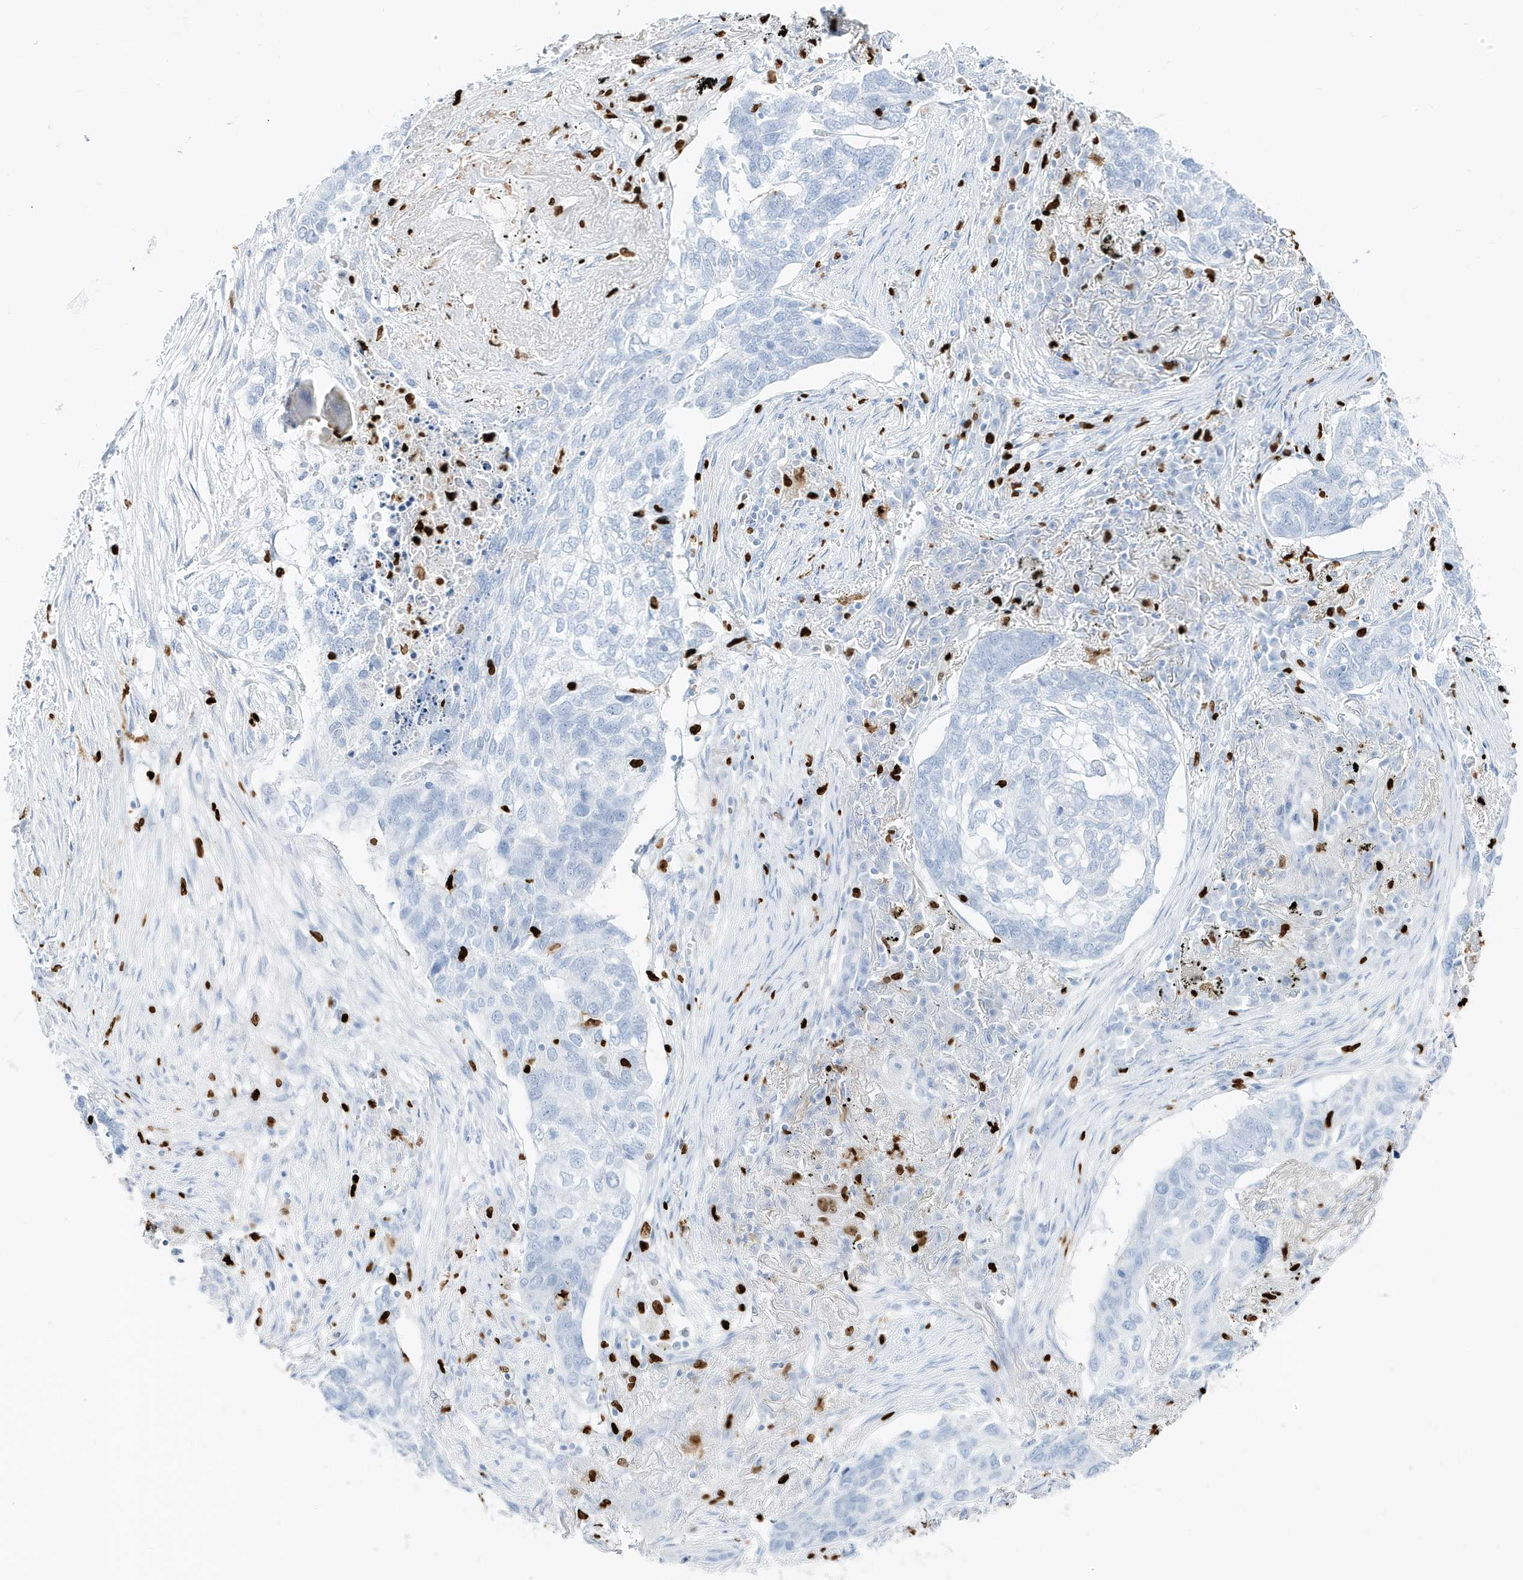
{"staining": {"intensity": "negative", "quantity": "none", "location": "none"}, "tissue": "lung cancer", "cell_type": "Tumor cells", "image_type": "cancer", "snomed": [{"axis": "morphology", "description": "Squamous cell carcinoma, NOS"}, {"axis": "topography", "description": "Lung"}], "caption": "This is a photomicrograph of immunohistochemistry staining of lung cancer (squamous cell carcinoma), which shows no positivity in tumor cells.", "gene": "MNDA", "patient": {"sex": "female", "age": 63}}